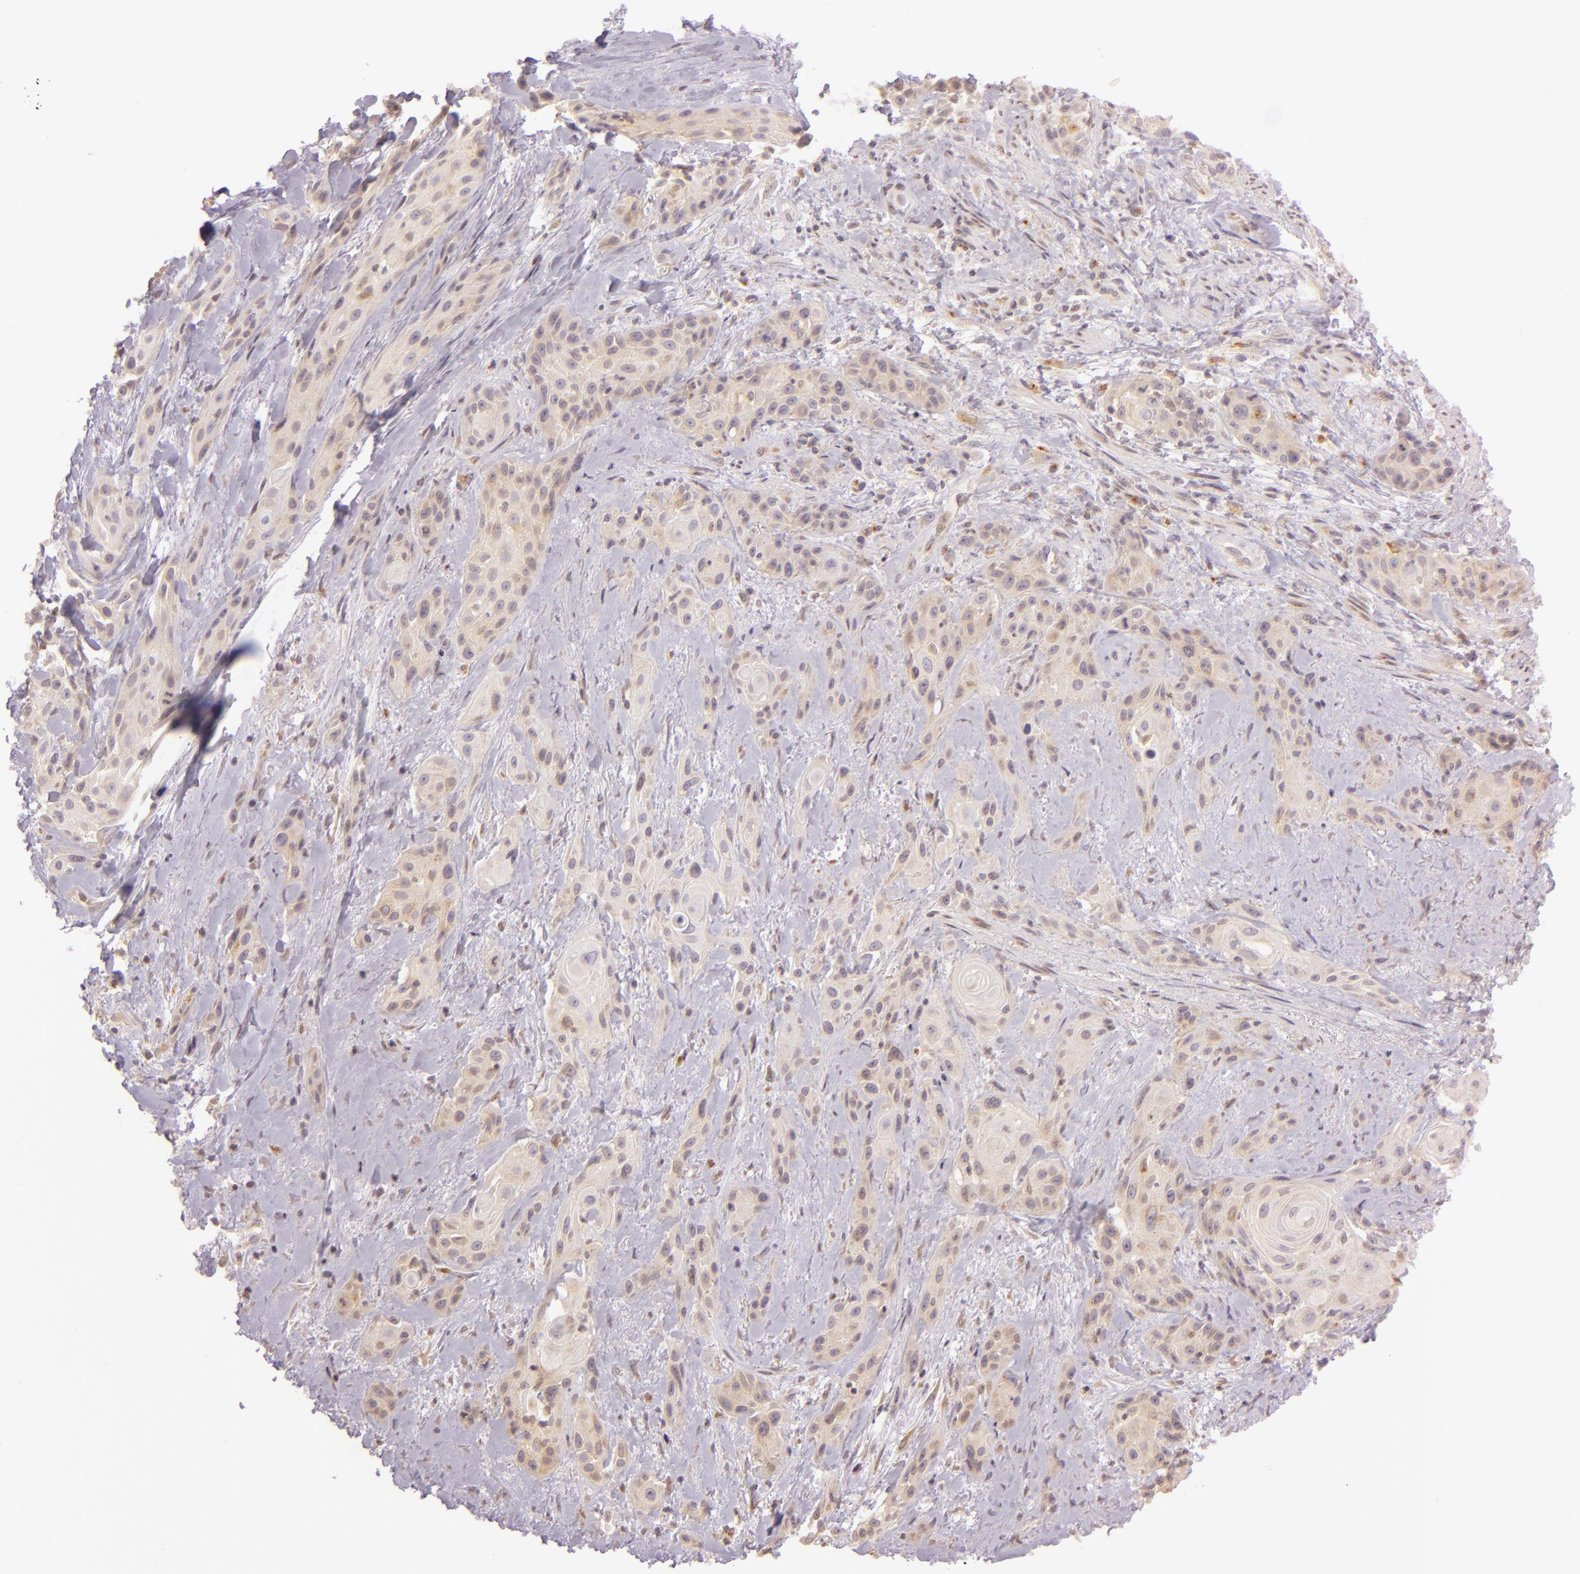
{"staining": {"intensity": "moderate", "quantity": "25%-75%", "location": "cytoplasmic/membranous"}, "tissue": "skin cancer", "cell_type": "Tumor cells", "image_type": "cancer", "snomed": [{"axis": "morphology", "description": "Squamous cell carcinoma, NOS"}, {"axis": "topography", "description": "Skin"}, {"axis": "topography", "description": "Anal"}], "caption": "A brown stain highlights moderate cytoplasmic/membranous staining of a protein in human skin cancer tumor cells.", "gene": "LGMN", "patient": {"sex": "male", "age": 64}}